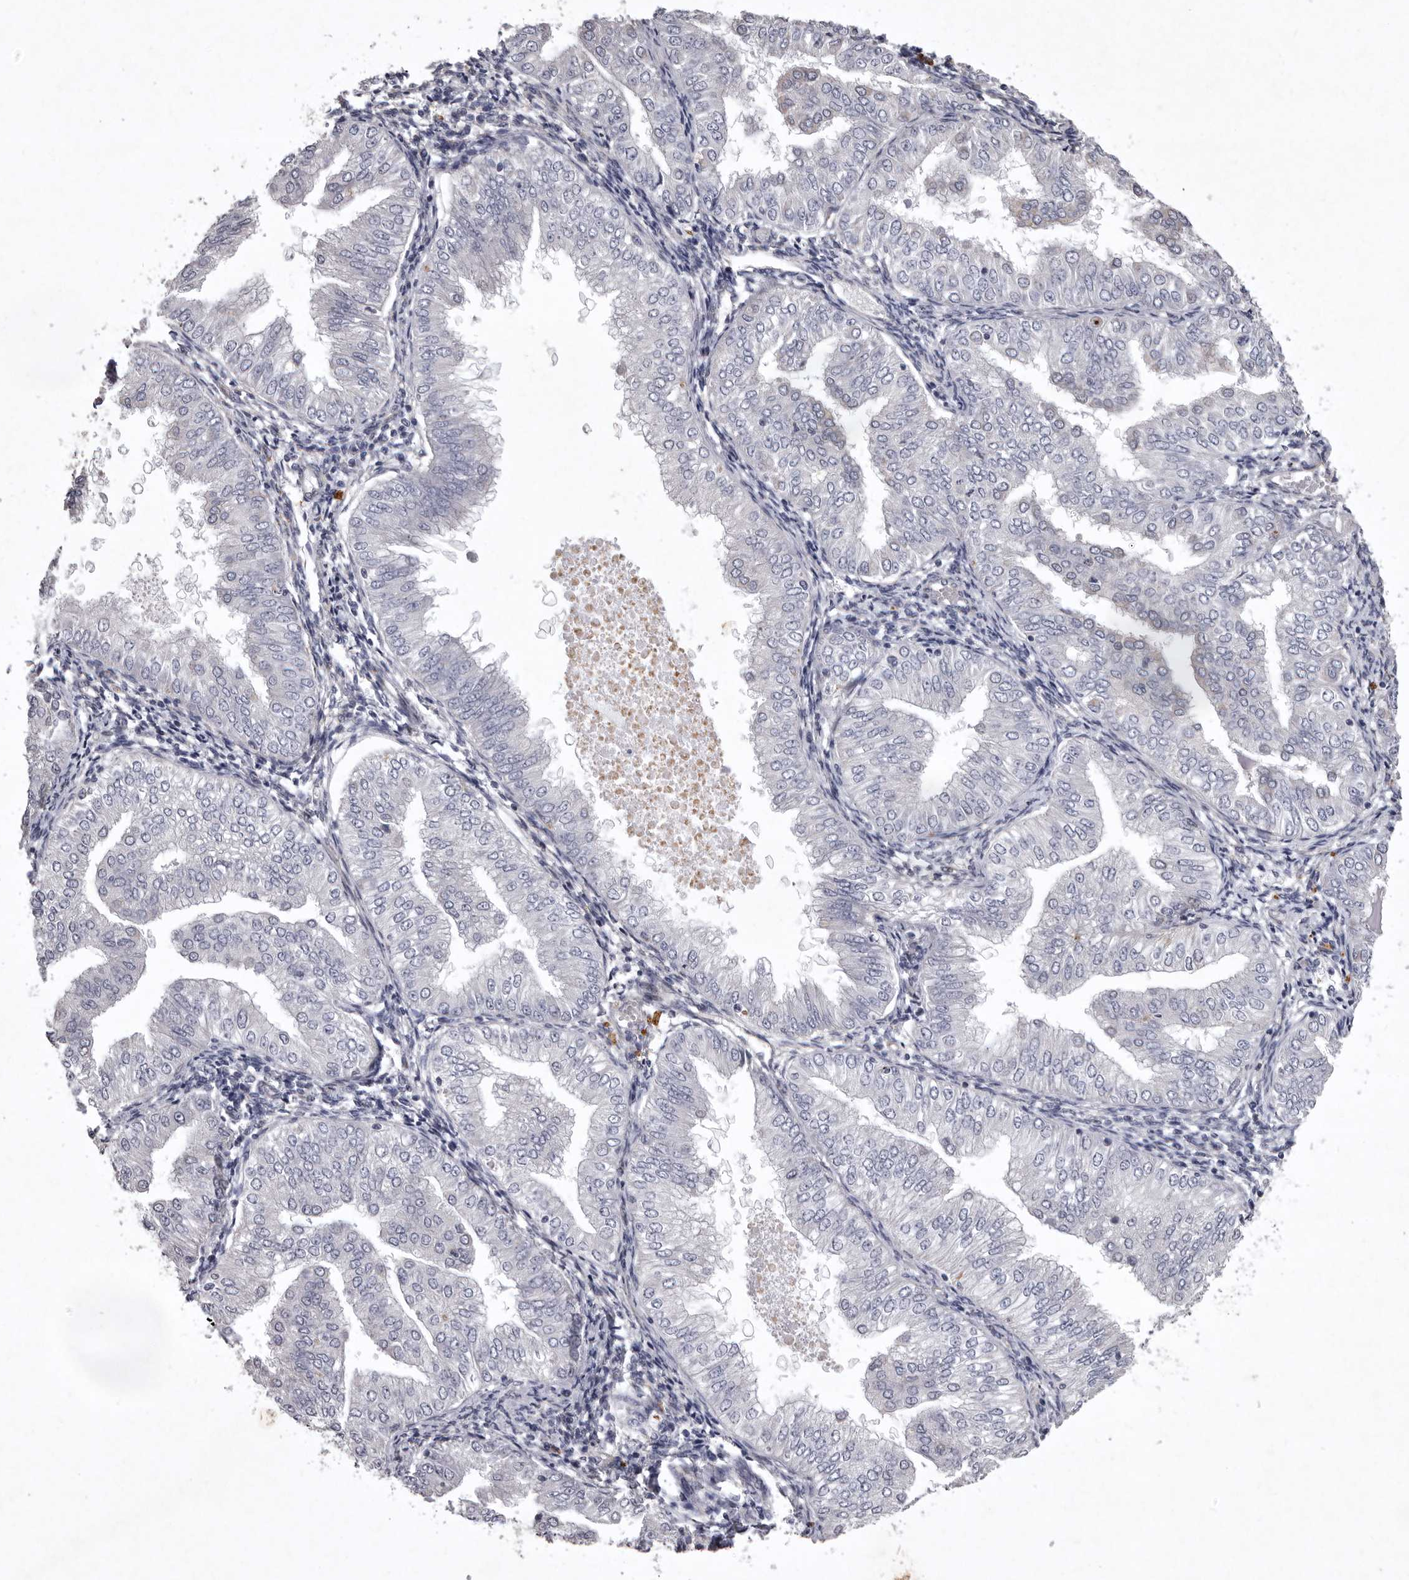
{"staining": {"intensity": "negative", "quantity": "none", "location": "none"}, "tissue": "endometrial cancer", "cell_type": "Tumor cells", "image_type": "cancer", "snomed": [{"axis": "morphology", "description": "Normal tissue, NOS"}, {"axis": "morphology", "description": "Adenocarcinoma, NOS"}, {"axis": "topography", "description": "Endometrium"}], "caption": "Immunohistochemistry (IHC) image of neoplastic tissue: endometrial adenocarcinoma stained with DAB (3,3'-diaminobenzidine) demonstrates no significant protein expression in tumor cells.", "gene": "NKAIN4", "patient": {"sex": "female", "age": 53}}